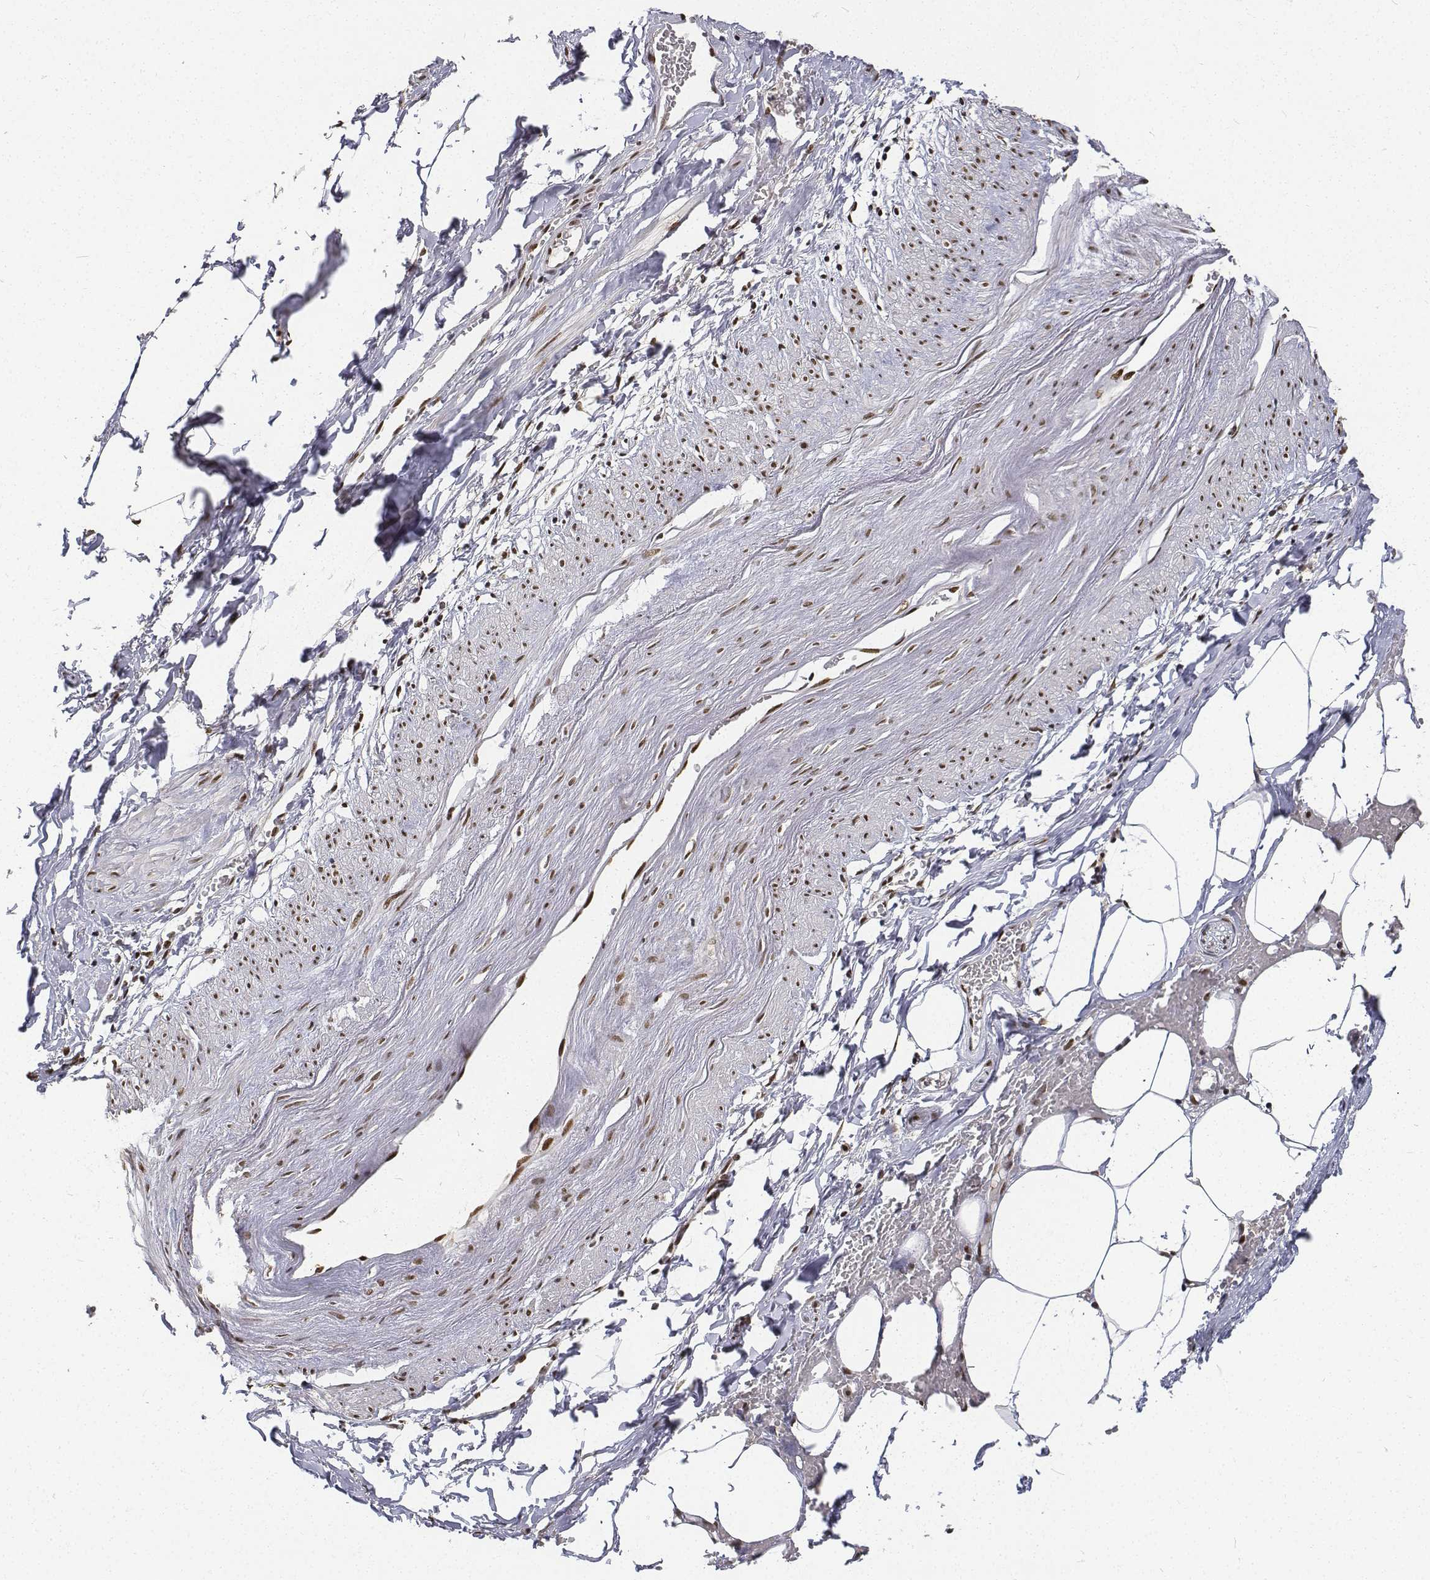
{"staining": {"intensity": "strong", "quantity": ">75%", "location": "nuclear"}, "tissue": "adipose tissue", "cell_type": "Adipocytes", "image_type": "normal", "snomed": [{"axis": "morphology", "description": "Normal tissue, NOS"}, {"axis": "topography", "description": "Prostate"}, {"axis": "topography", "description": "Peripheral nerve tissue"}], "caption": "Immunohistochemical staining of unremarkable human adipose tissue exhibits high levels of strong nuclear expression in about >75% of adipocytes. (brown staining indicates protein expression, while blue staining denotes nuclei).", "gene": "ATRX", "patient": {"sex": "male", "age": 55}}